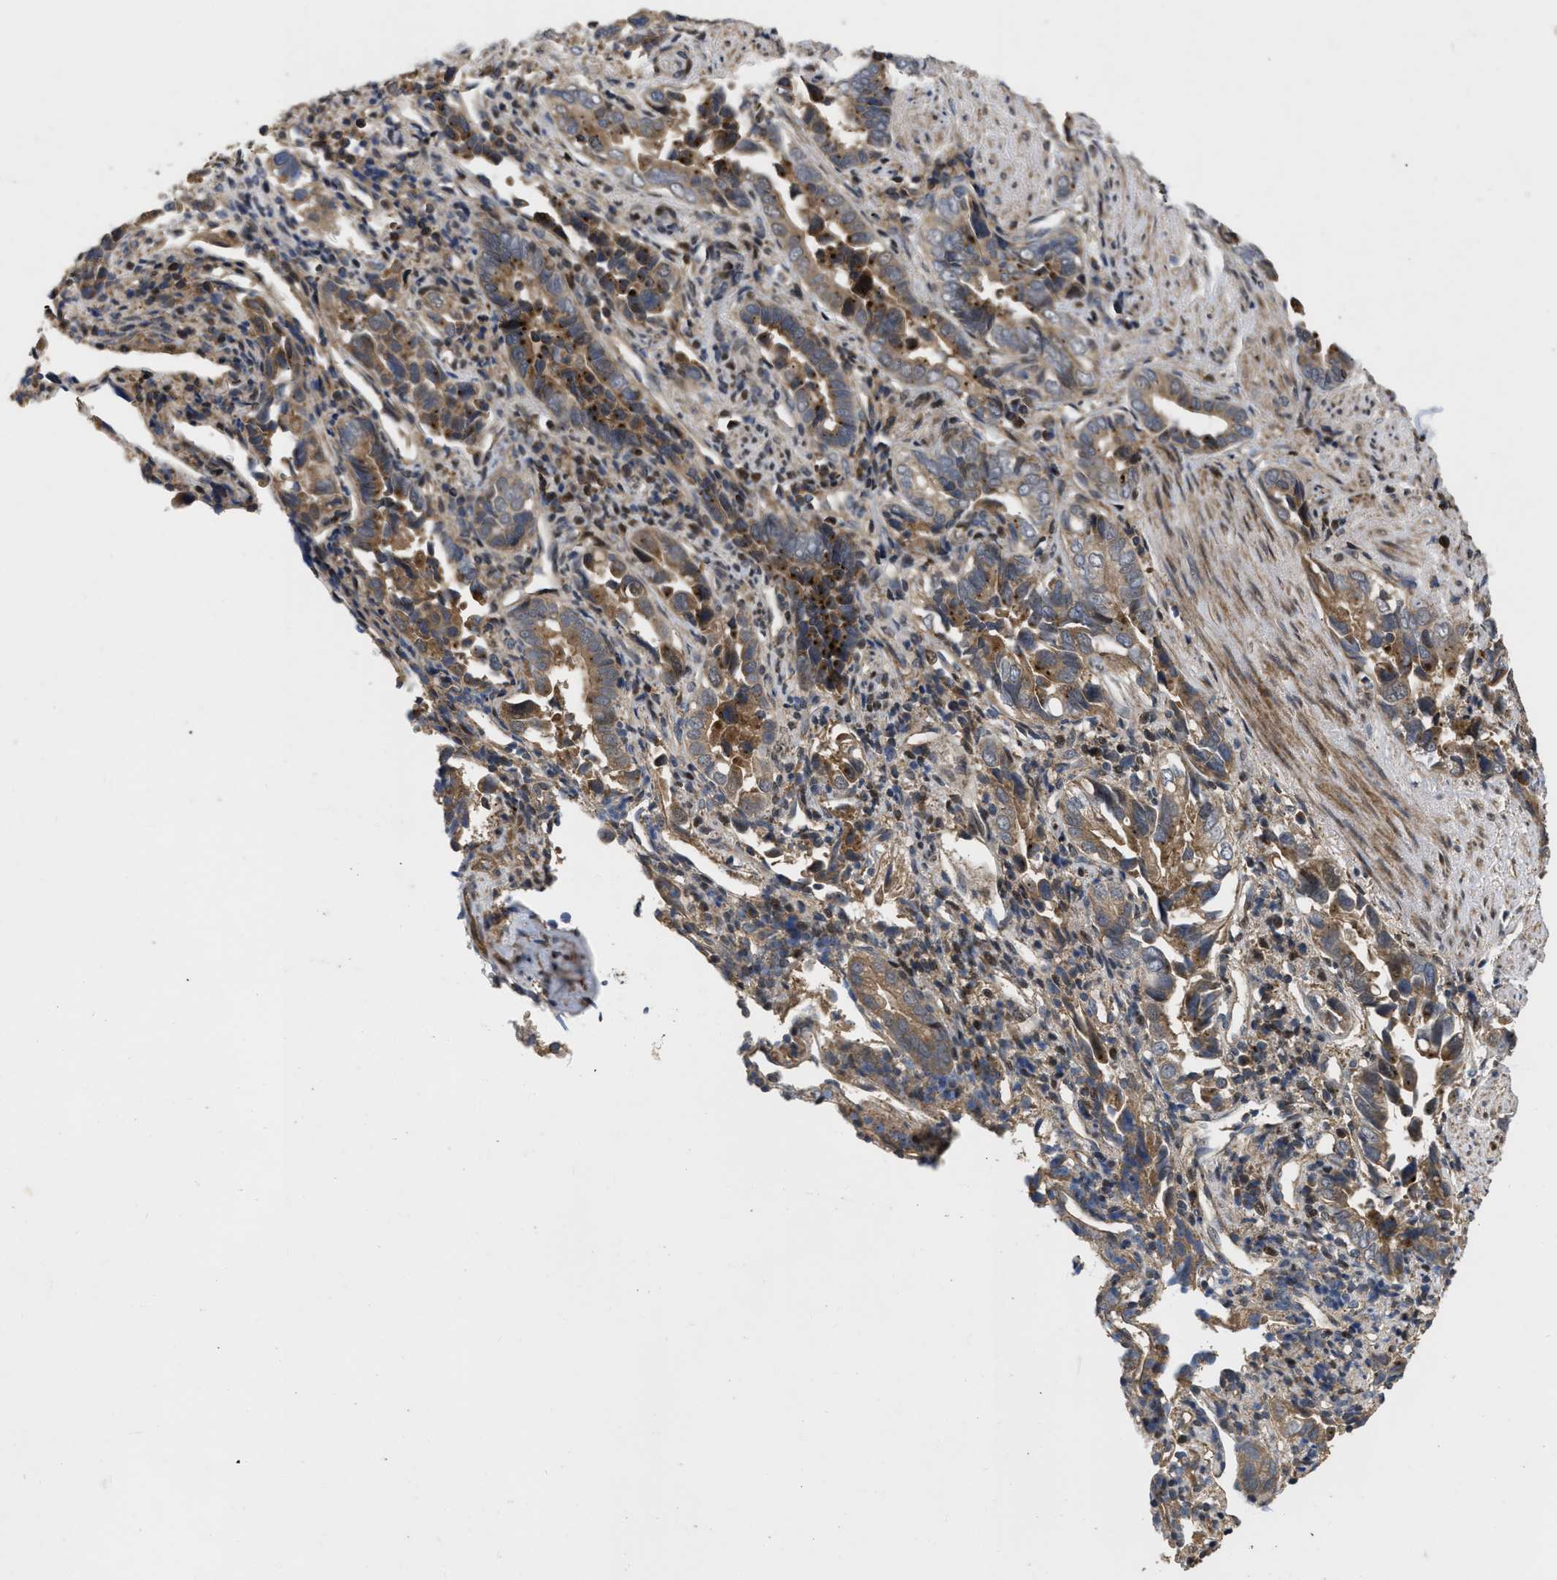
{"staining": {"intensity": "moderate", "quantity": "25%-75%", "location": "cytoplasmic/membranous"}, "tissue": "liver cancer", "cell_type": "Tumor cells", "image_type": "cancer", "snomed": [{"axis": "morphology", "description": "Cholangiocarcinoma"}, {"axis": "topography", "description": "Liver"}], "caption": "Tumor cells exhibit medium levels of moderate cytoplasmic/membranous expression in about 25%-75% of cells in human liver cancer. (DAB (3,3'-diaminobenzidine) = brown stain, brightfield microscopy at high magnification).", "gene": "CBR3", "patient": {"sex": "female", "age": 79}}